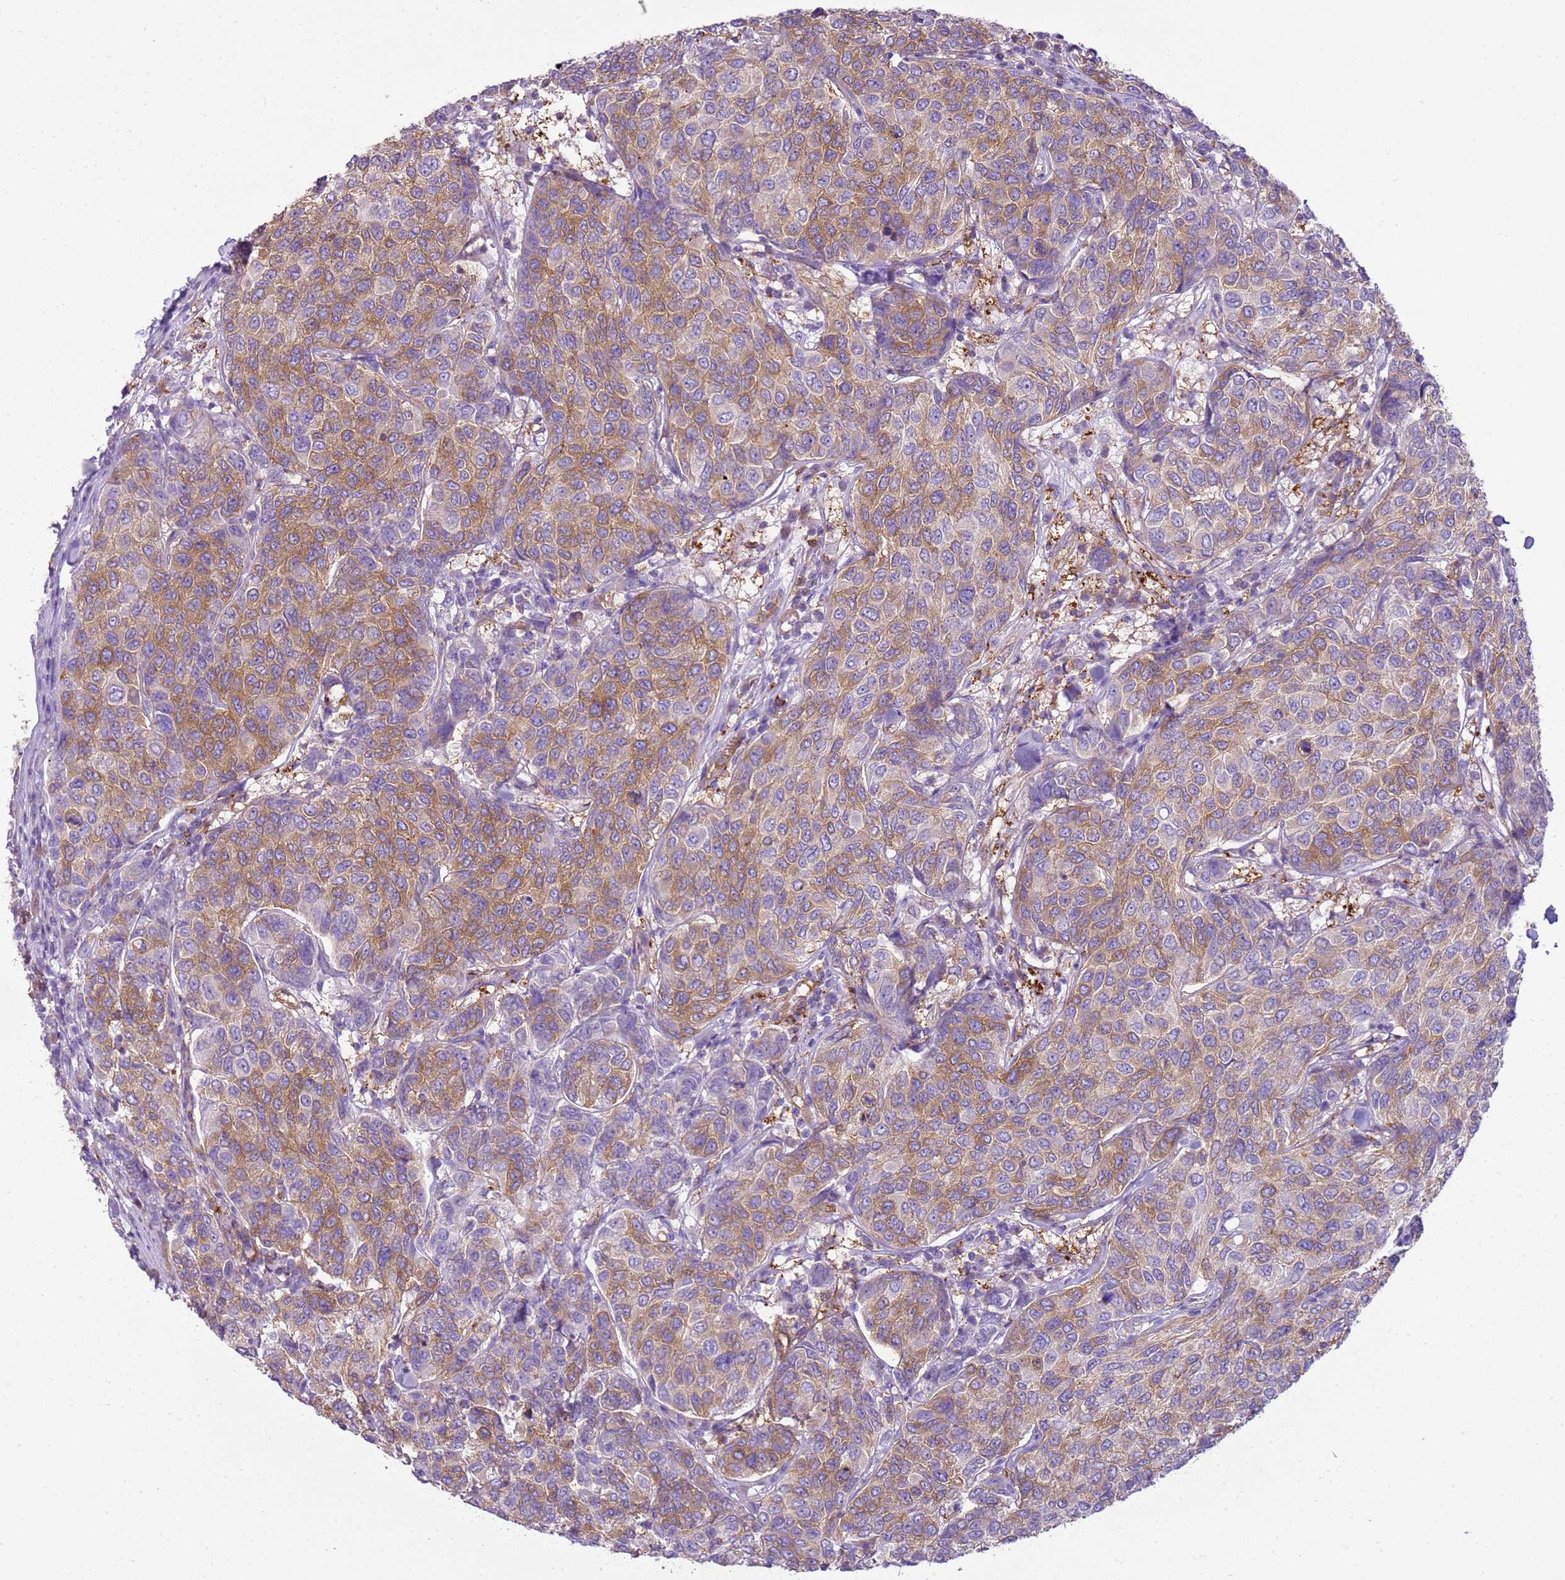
{"staining": {"intensity": "moderate", "quantity": ">75%", "location": "cytoplasmic/membranous"}, "tissue": "breast cancer", "cell_type": "Tumor cells", "image_type": "cancer", "snomed": [{"axis": "morphology", "description": "Duct carcinoma"}, {"axis": "topography", "description": "Breast"}], "caption": "Moderate cytoplasmic/membranous positivity is seen in approximately >75% of tumor cells in invasive ductal carcinoma (breast). The staining is performed using DAB brown chromogen to label protein expression. The nuclei are counter-stained blue using hematoxylin.", "gene": "SNX21", "patient": {"sex": "female", "age": 55}}